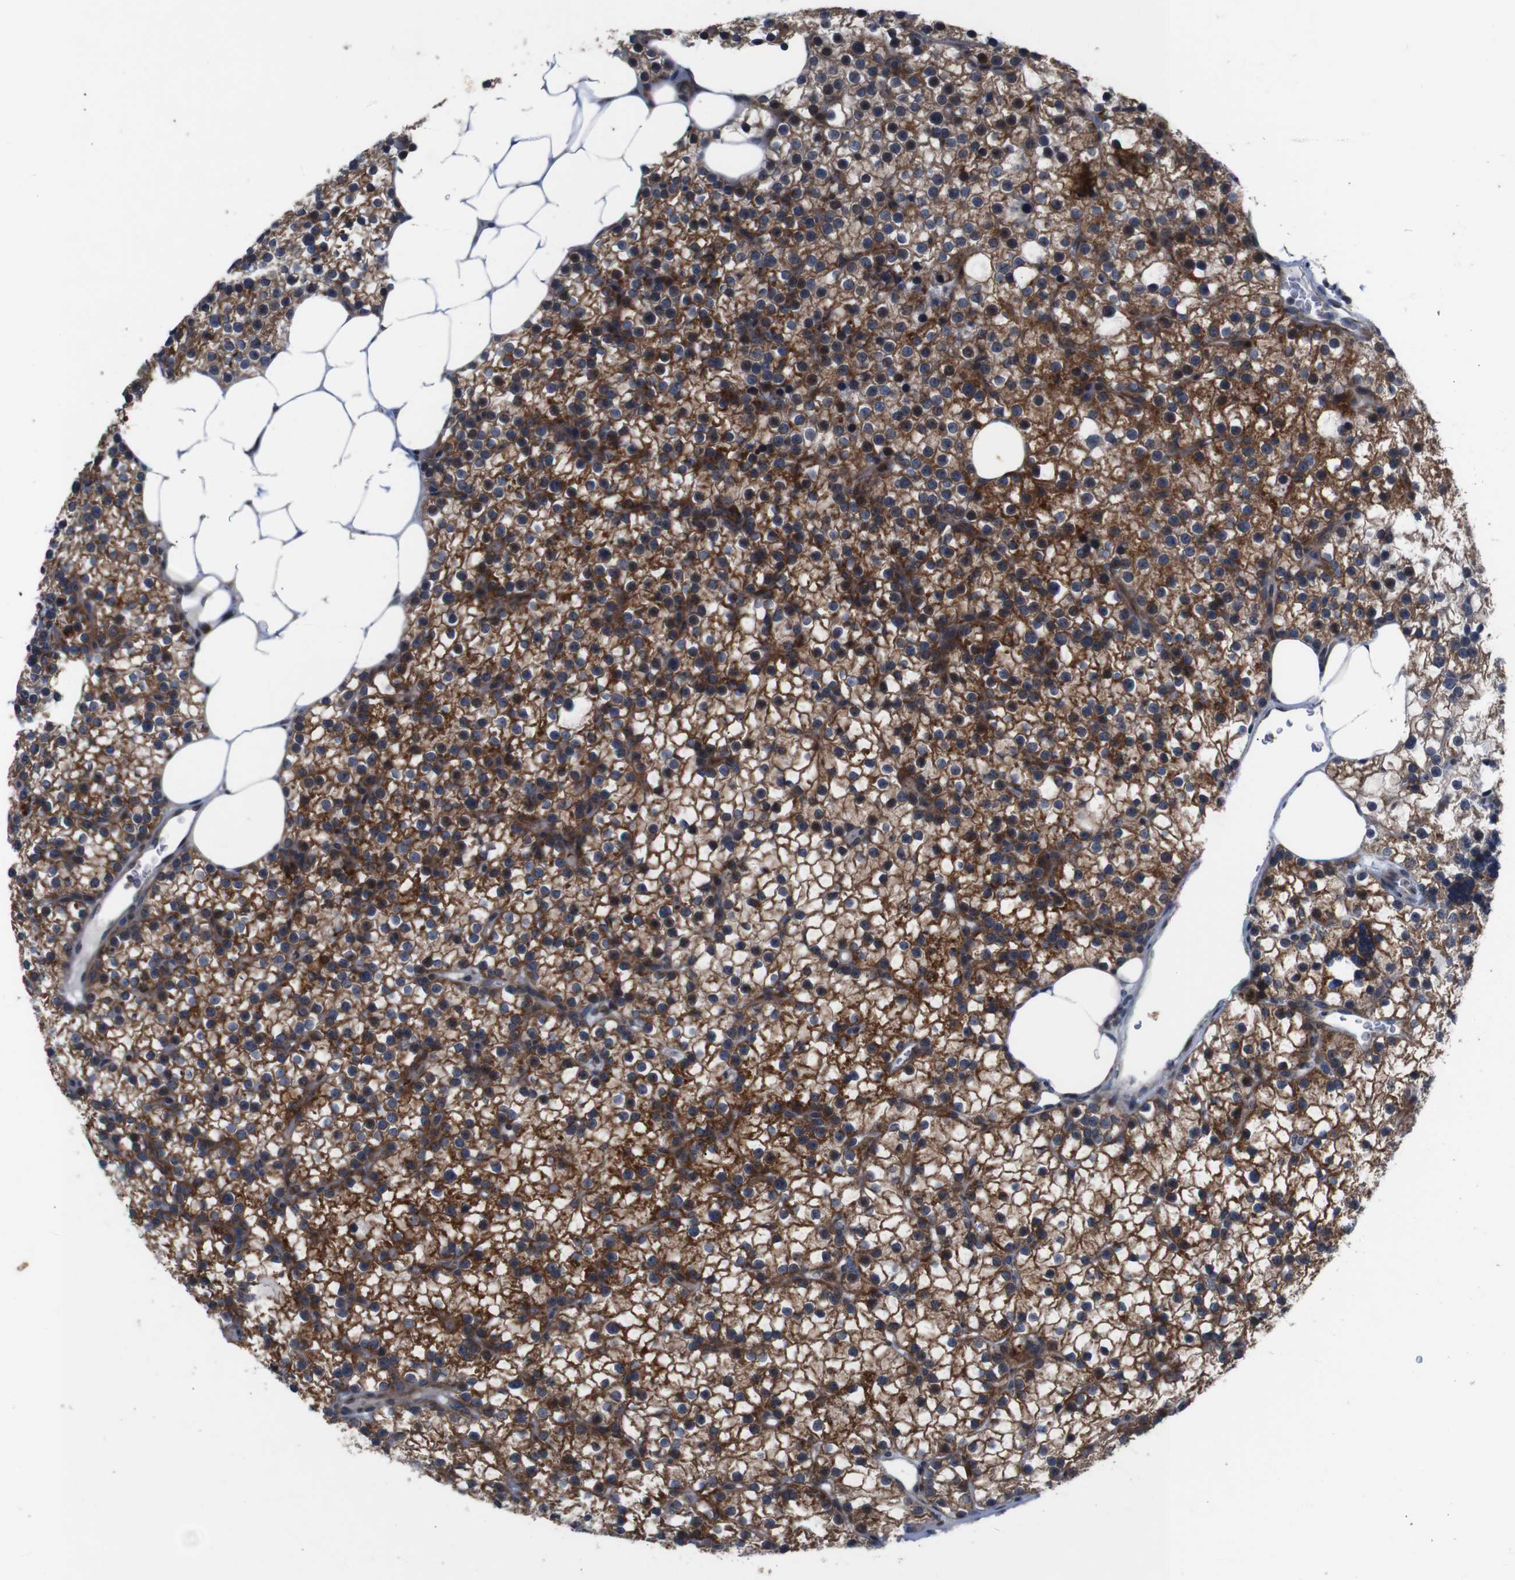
{"staining": {"intensity": "strong", "quantity": ">75%", "location": "cytoplasmic/membranous"}, "tissue": "parathyroid gland", "cell_type": "Glandular cells", "image_type": "normal", "snomed": [{"axis": "morphology", "description": "Normal tissue, NOS"}, {"axis": "morphology", "description": "Adenoma, NOS"}, {"axis": "topography", "description": "Parathyroid gland"}], "caption": "This micrograph exhibits immunohistochemistry staining of benign parathyroid gland, with high strong cytoplasmic/membranous expression in about >75% of glandular cells.", "gene": "ATP7B", "patient": {"sex": "female", "age": 70}}